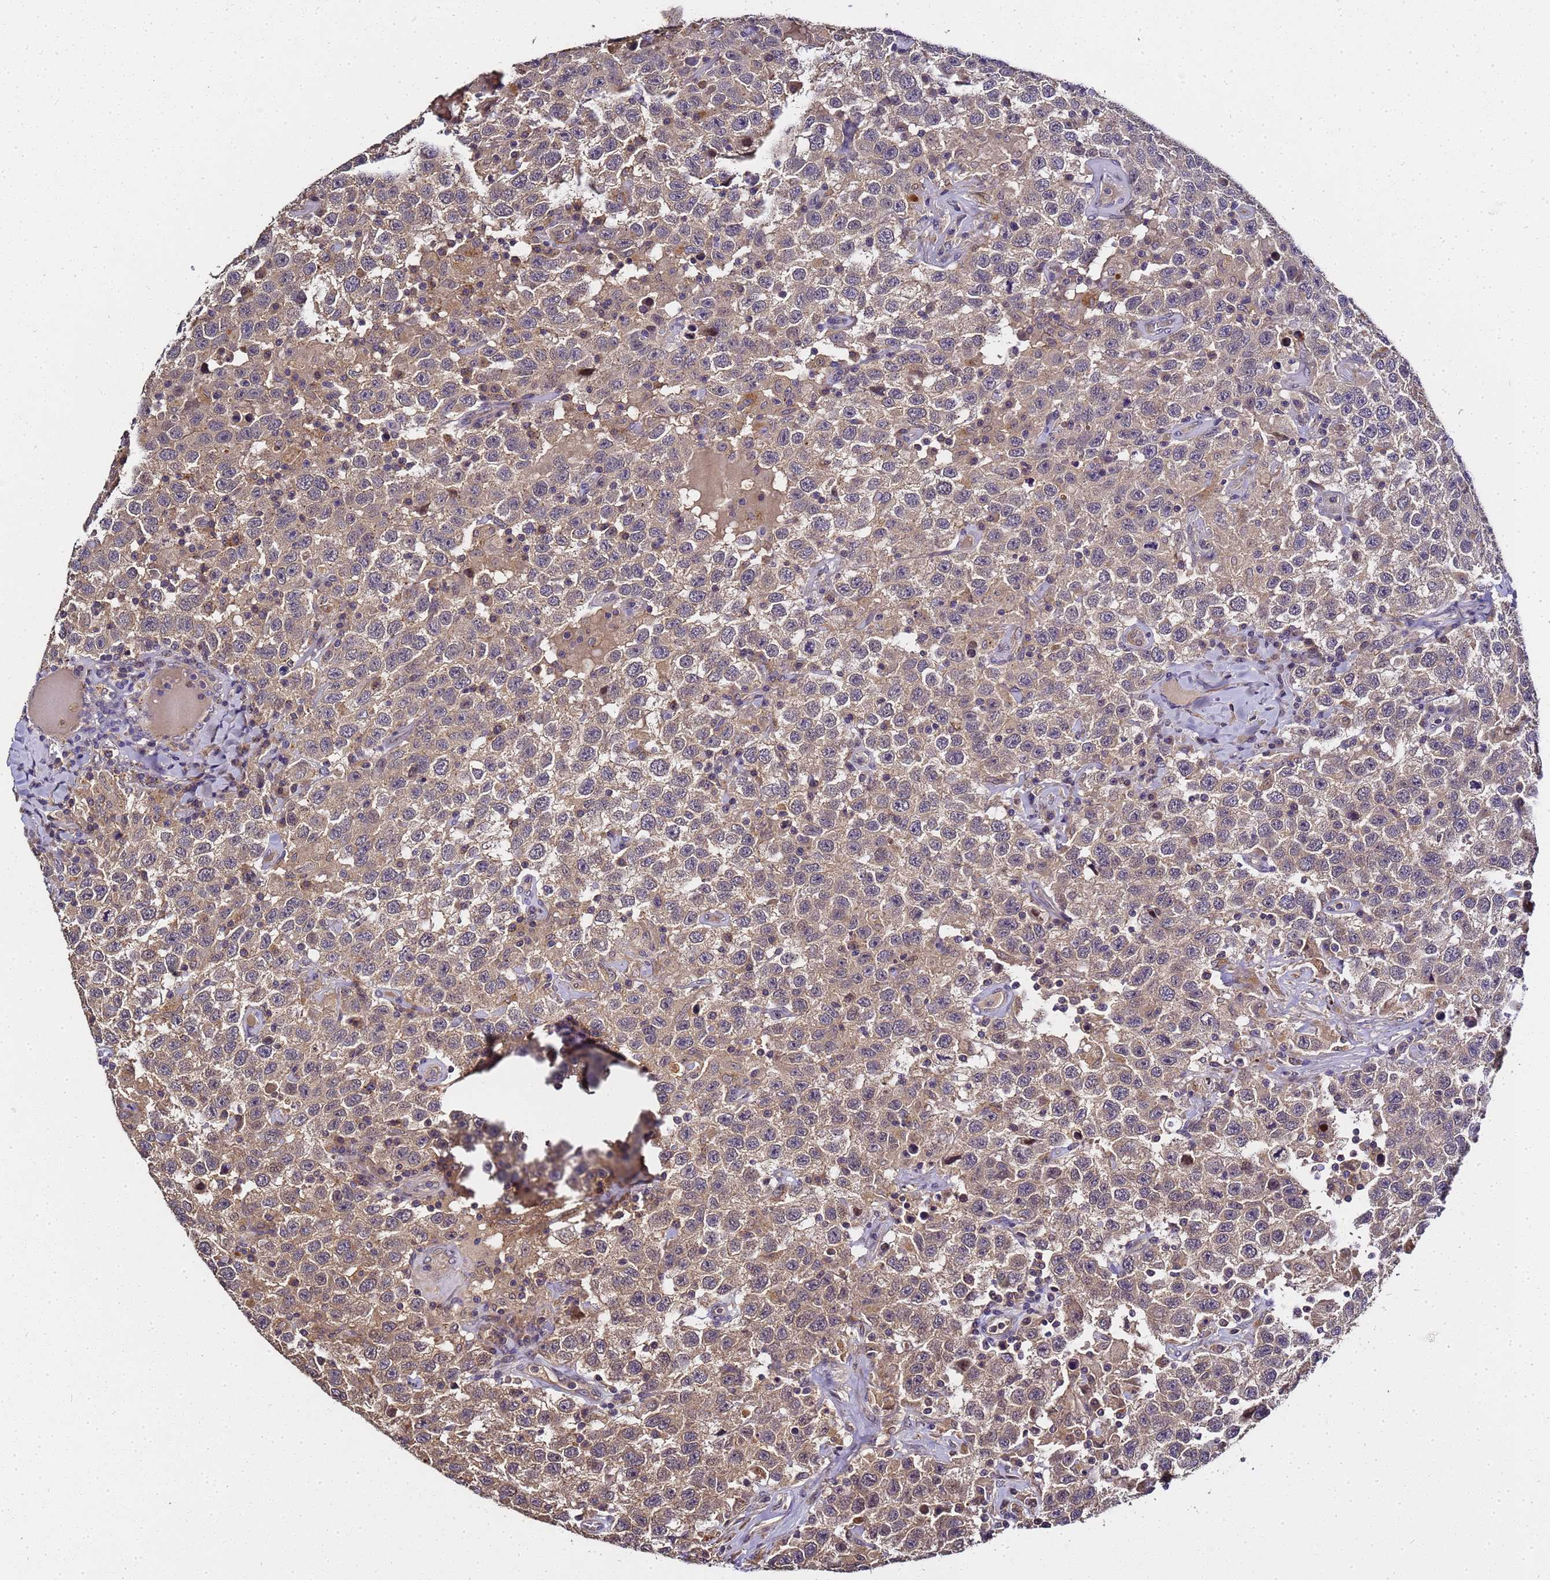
{"staining": {"intensity": "weak", "quantity": "25%-75%", "location": "cytoplasmic/membranous"}, "tissue": "testis cancer", "cell_type": "Tumor cells", "image_type": "cancer", "snomed": [{"axis": "morphology", "description": "Seminoma, NOS"}, {"axis": "topography", "description": "Testis"}], "caption": "This micrograph shows seminoma (testis) stained with immunohistochemistry to label a protein in brown. The cytoplasmic/membranous of tumor cells show weak positivity for the protein. Nuclei are counter-stained blue.", "gene": "LGI4", "patient": {"sex": "male", "age": 41}}